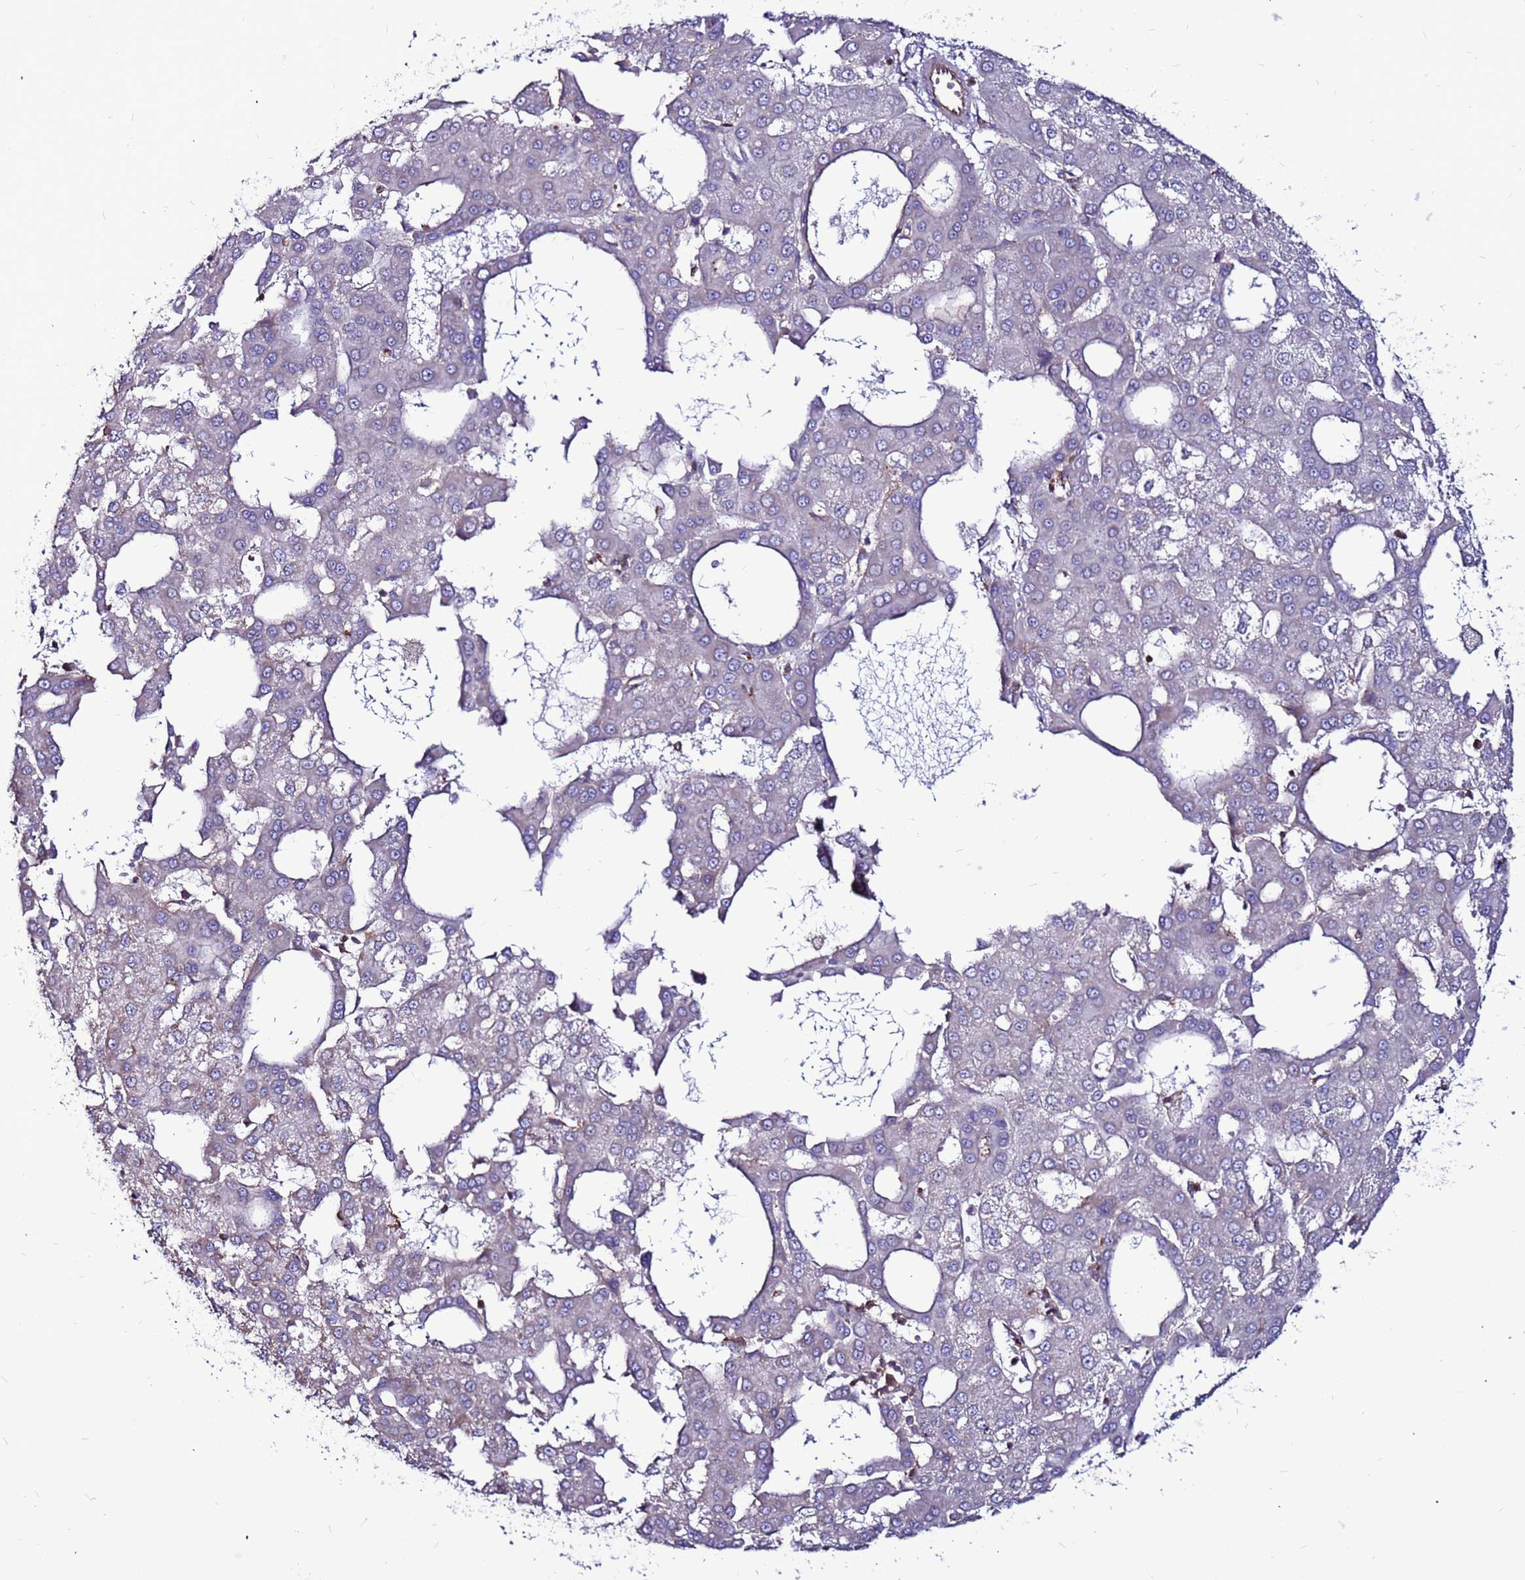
{"staining": {"intensity": "negative", "quantity": "none", "location": "none"}, "tissue": "liver cancer", "cell_type": "Tumor cells", "image_type": "cancer", "snomed": [{"axis": "morphology", "description": "Carcinoma, Hepatocellular, NOS"}, {"axis": "topography", "description": "Liver"}], "caption": "The histopathology image reveals no significant staining in tumor cells of liver hepatocellular carcinoma. (DAB immunohistochemistry, high magnification).", "gene": "NRN1L", "patient": {"sex": "male", "age": 47}}